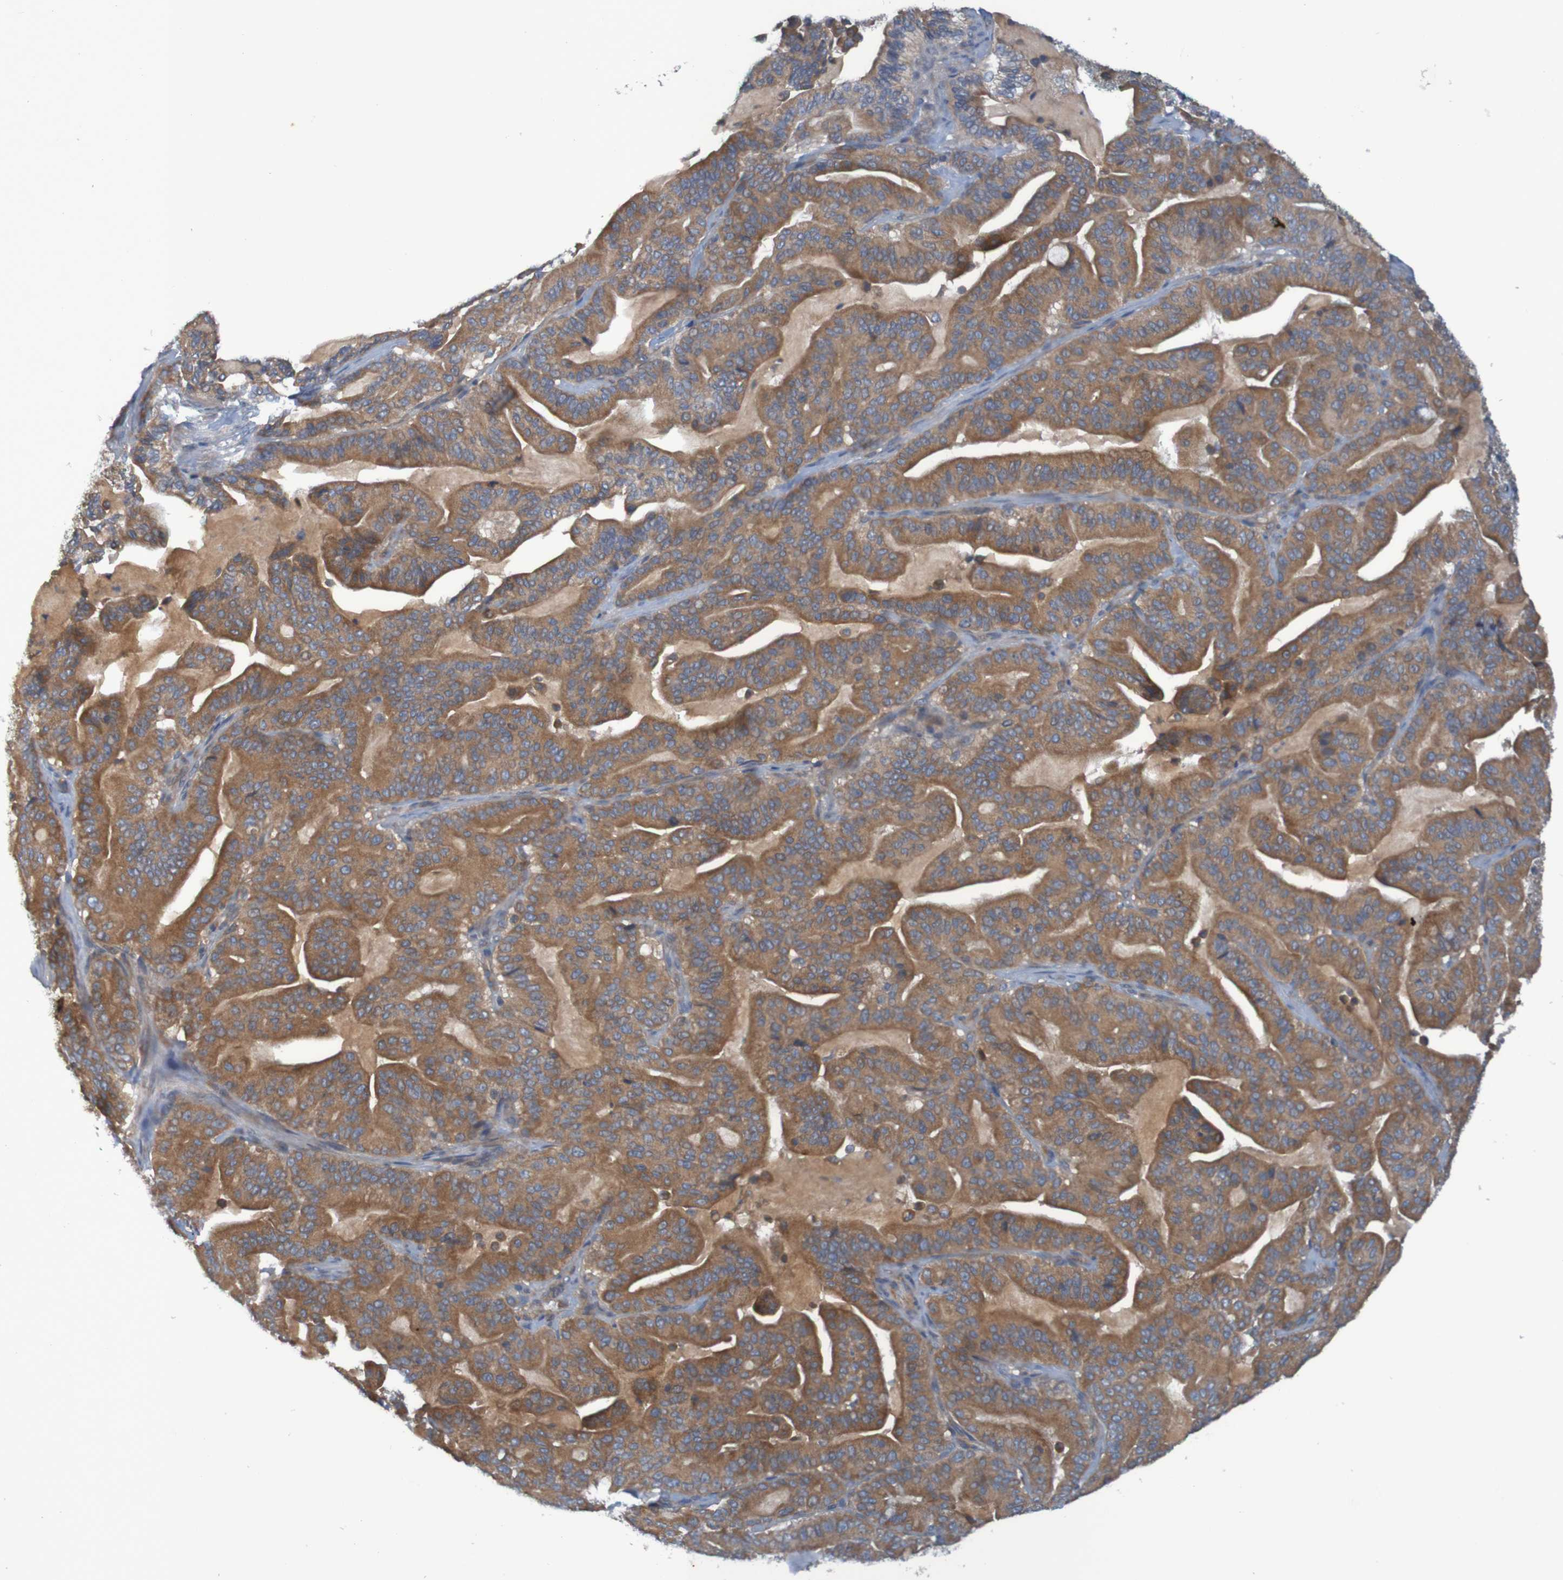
{"staining": {"intensity": "moderate", "quantity": ">75%", "location": "cytoplasmic/membranous"}, "tissue": "pancreatic cancer", "cell_type": "Tumor cells", "image_type": "cancer", "snomed": [{"axis": "morphology", "description": "Adenocarcinoma, NOS"}, {"axis": "topography", "description": "Pancreas"}], "caption": "Tumor cells display medium levels of moderate cytoplasmic/membranous staining in approximately >75% of cells in human pancreatic adenocarcinoma.", "gene": "DNAJC4", "patient": {"sex": "male", "age": 63}}